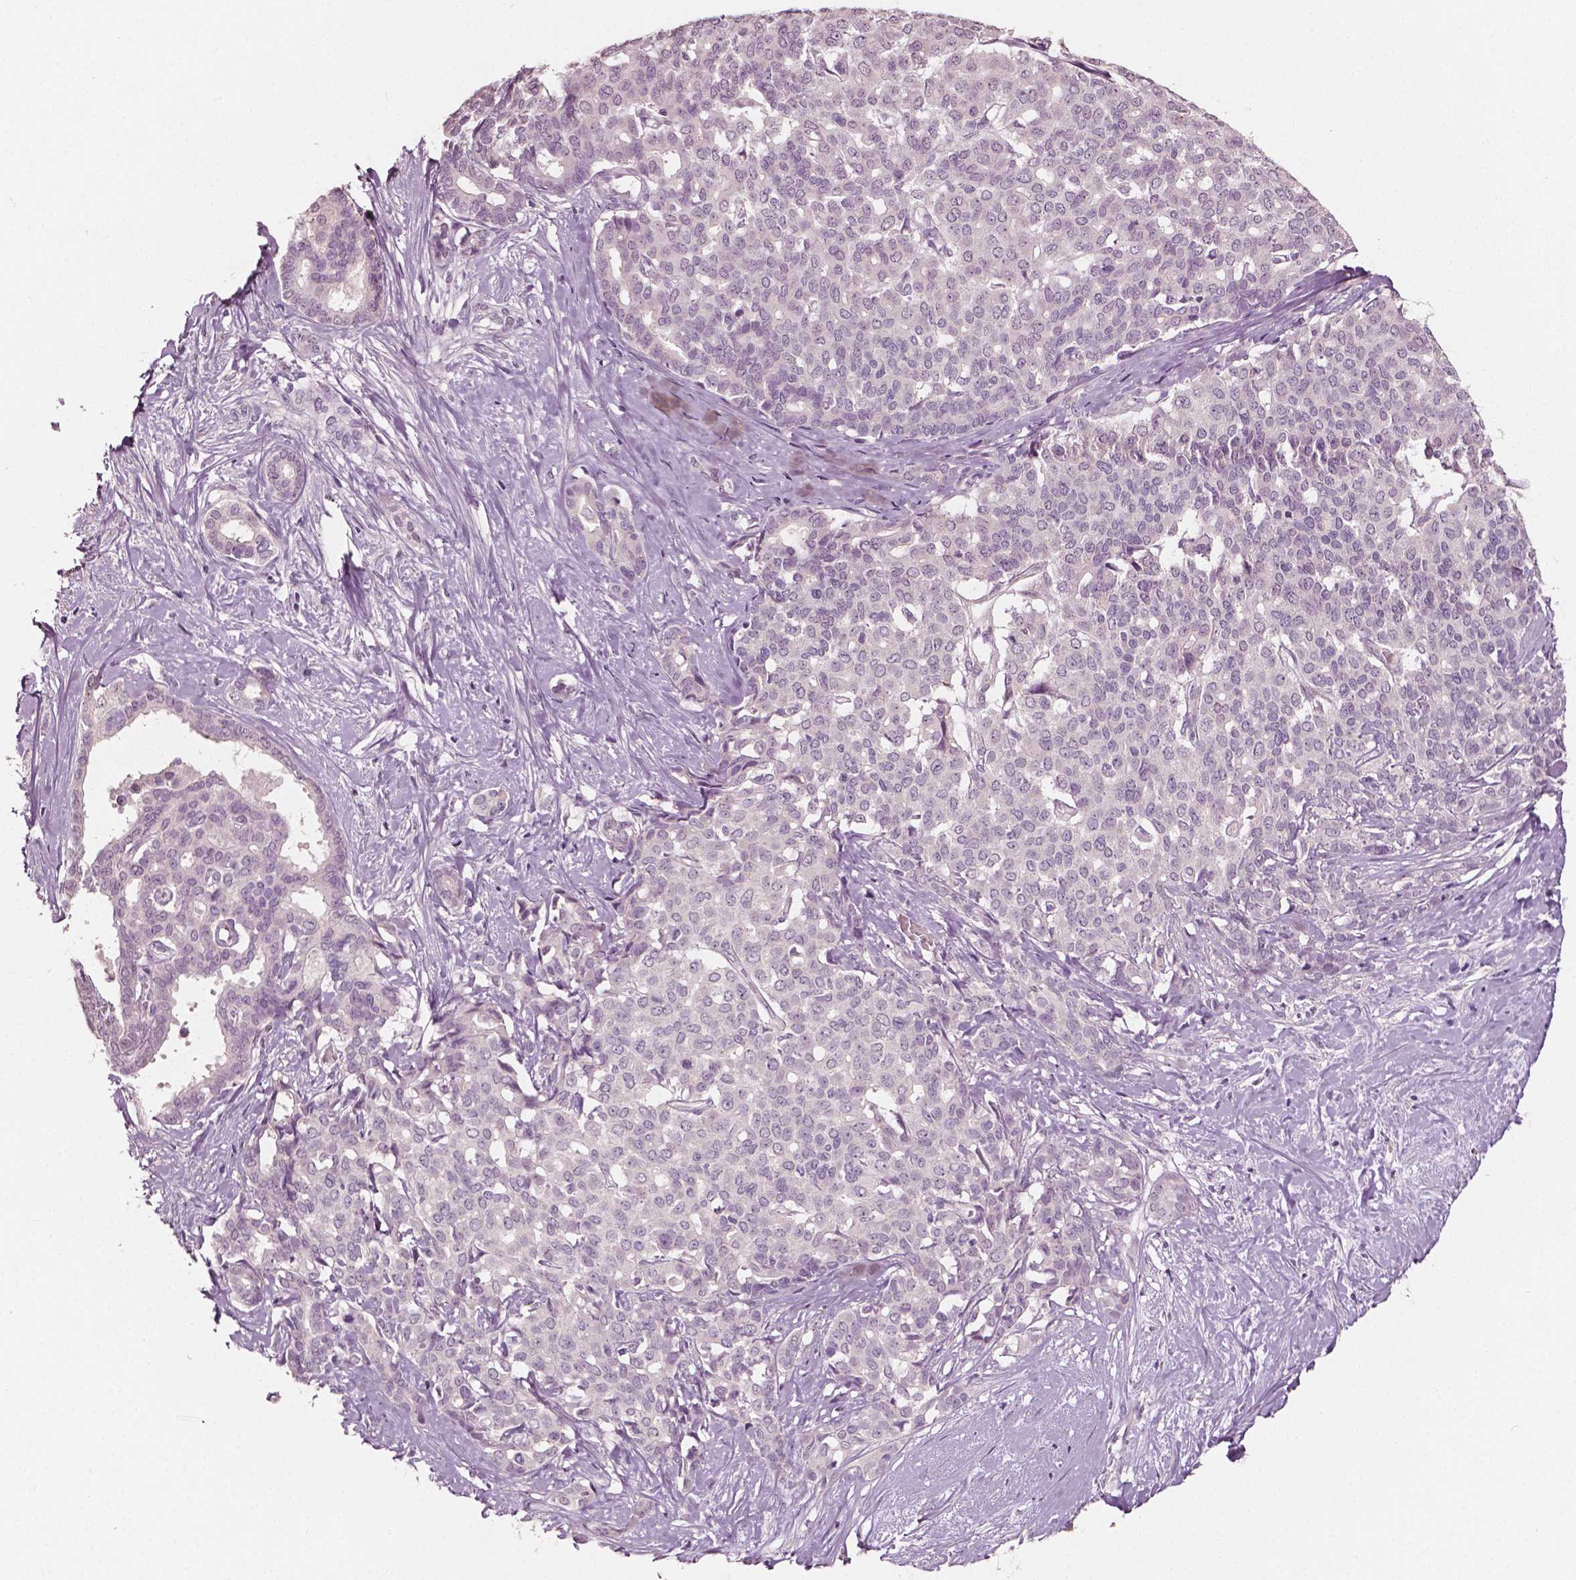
{"staining": {"intensity": "negative", "quantity": "none", "location": "none"}, "tissue": "liver cancer", "cell_type": "Tumor cells", "image_type": "cancer", "snomed": [{"axis": "morphology", "description": "Cholangiocarcinoma"}, {"axis": "topography", "description": "Liver"}], "caption": "Immunohistochemical staining of human liver cancer (cholangiocarcinoma) demonstrates no significant staining in tumor cells.", "gene": "PLA2R1", "patient": {"sex": "female", "age": 47}}